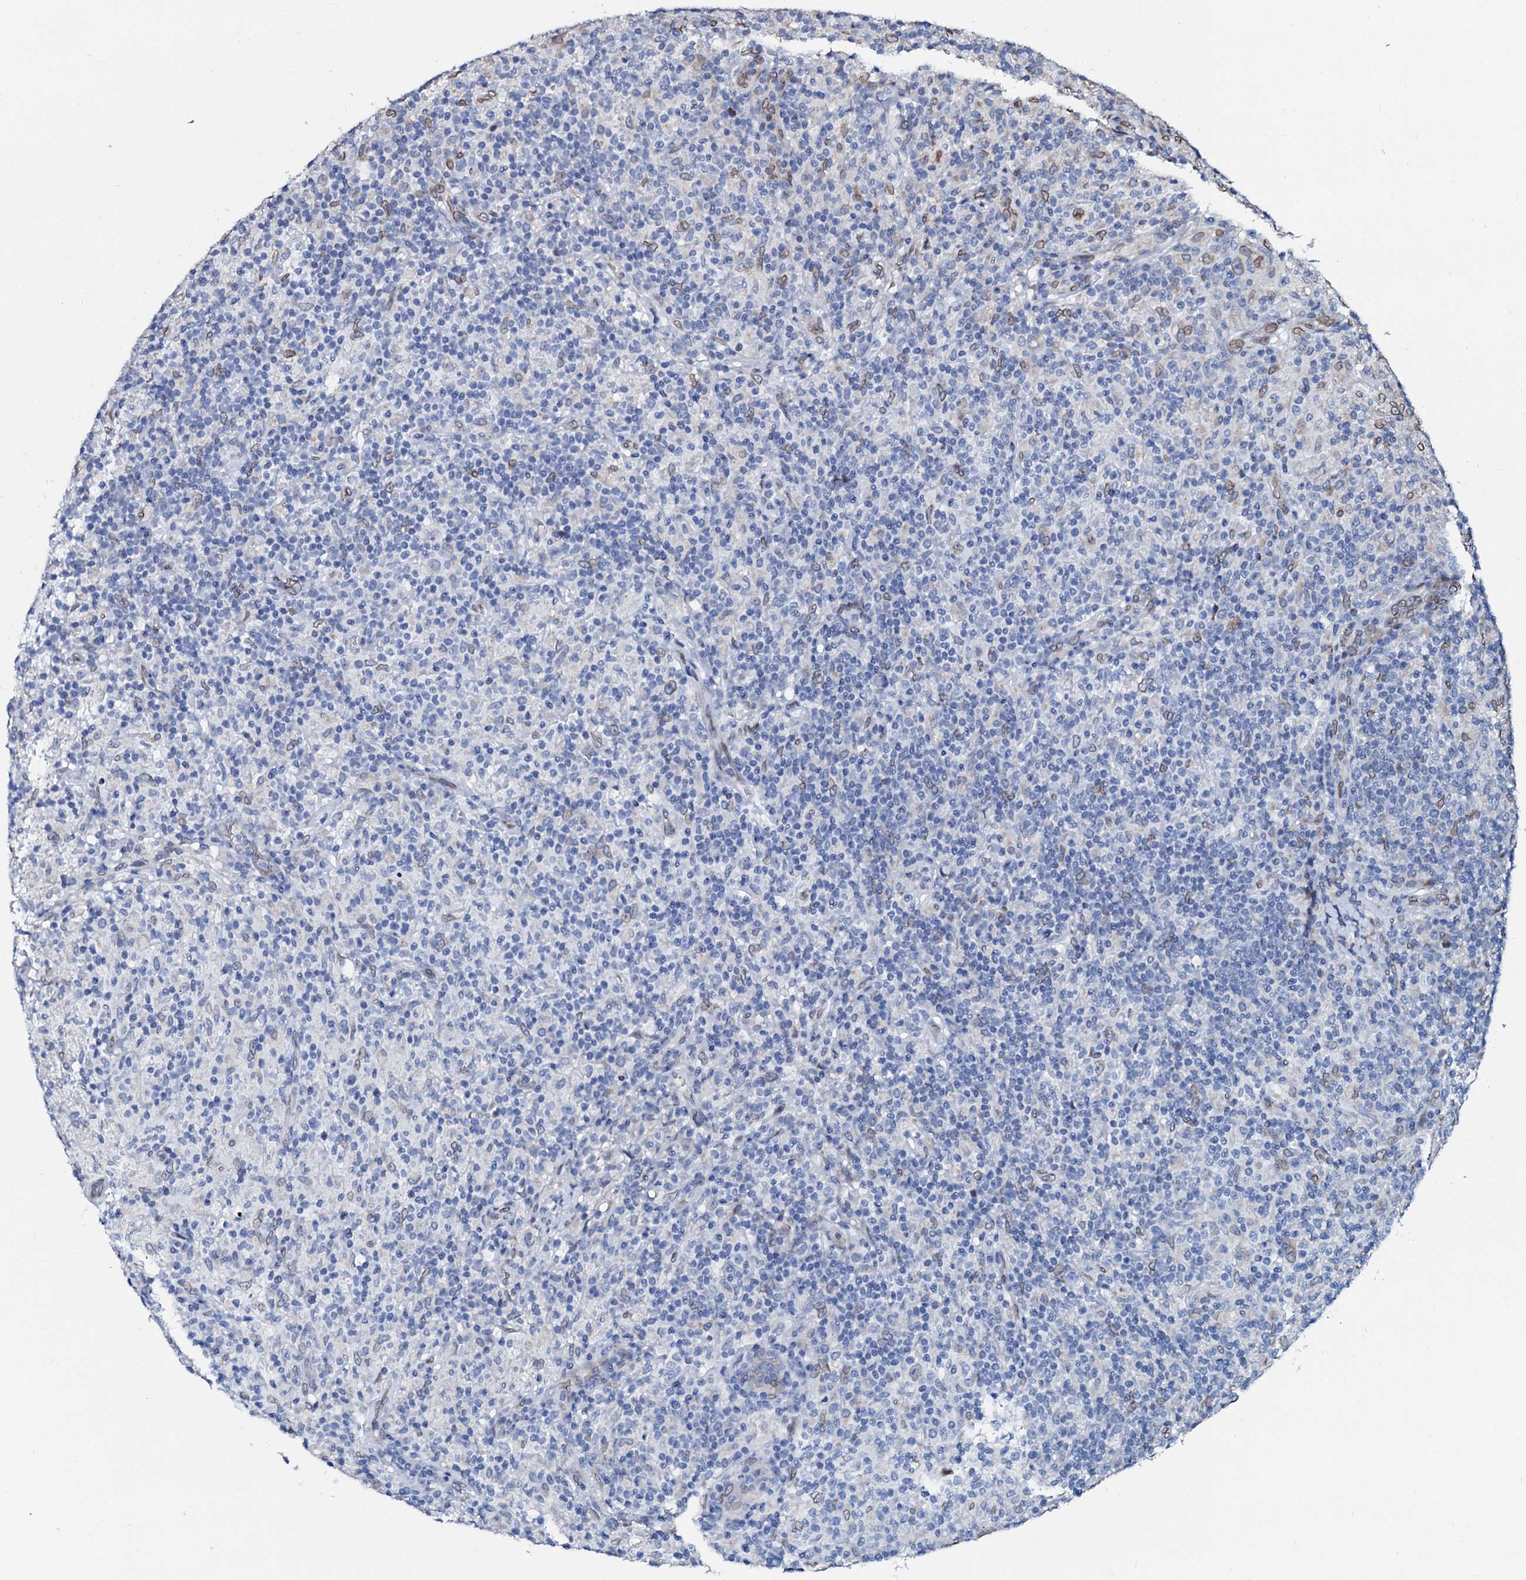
{"staining": {"intensity": "negative", "quantity": "none", "location": "none"}, "tissue": "lymphoma", "cell_type": "Tumor cells", "image_type": "cancer", "snomed": [{"axis": "morphology", "description": "Hodgkin's disease, NOS"}, {"axis": "topography", "description": "Lymph node"}], "caption": "The immunohistochemistry micrograph has no significant expression in tumor cells of Hodgkin's disease tissue.", "gene": "NRP2", "patient": {"sex": "male", "age": 70}}